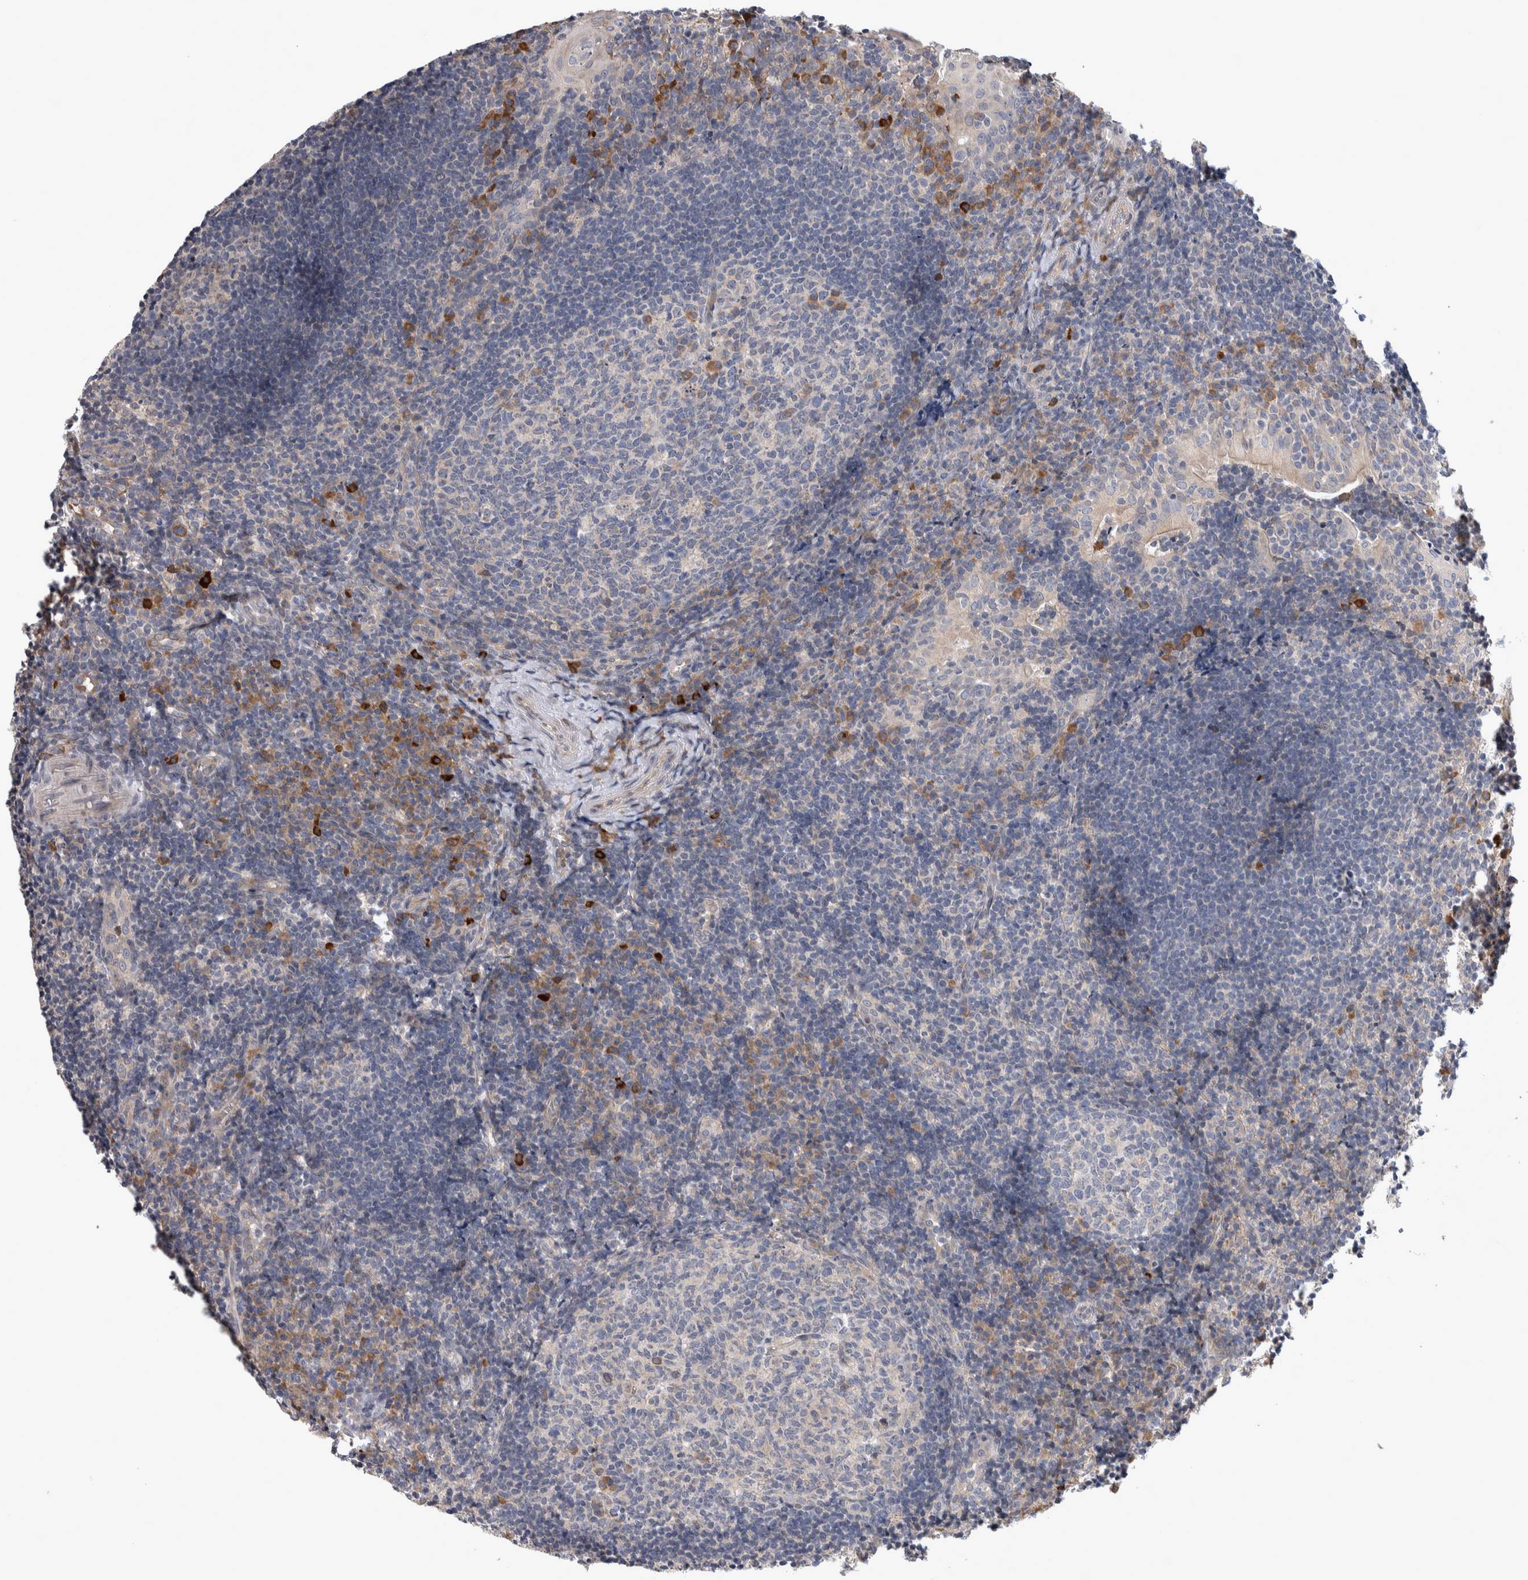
{"staining": {"intensity": "negative", "quantity": "none", "location": "none"}, "tissue": "tonsil", "cell_type": "Germinal center cells", "image_type": "normal", "snomed": [{"axis": "morphology", "description": "Normal tissue, NOS"}, {"axis": "topography", "description": "Tonsil"}], "caption": "Protein analysis of unremarkable tonsil displays no significant positivity in germinal center cells.", "gene": "IBTK", "patient": {"sex": "female", "age": 40}}